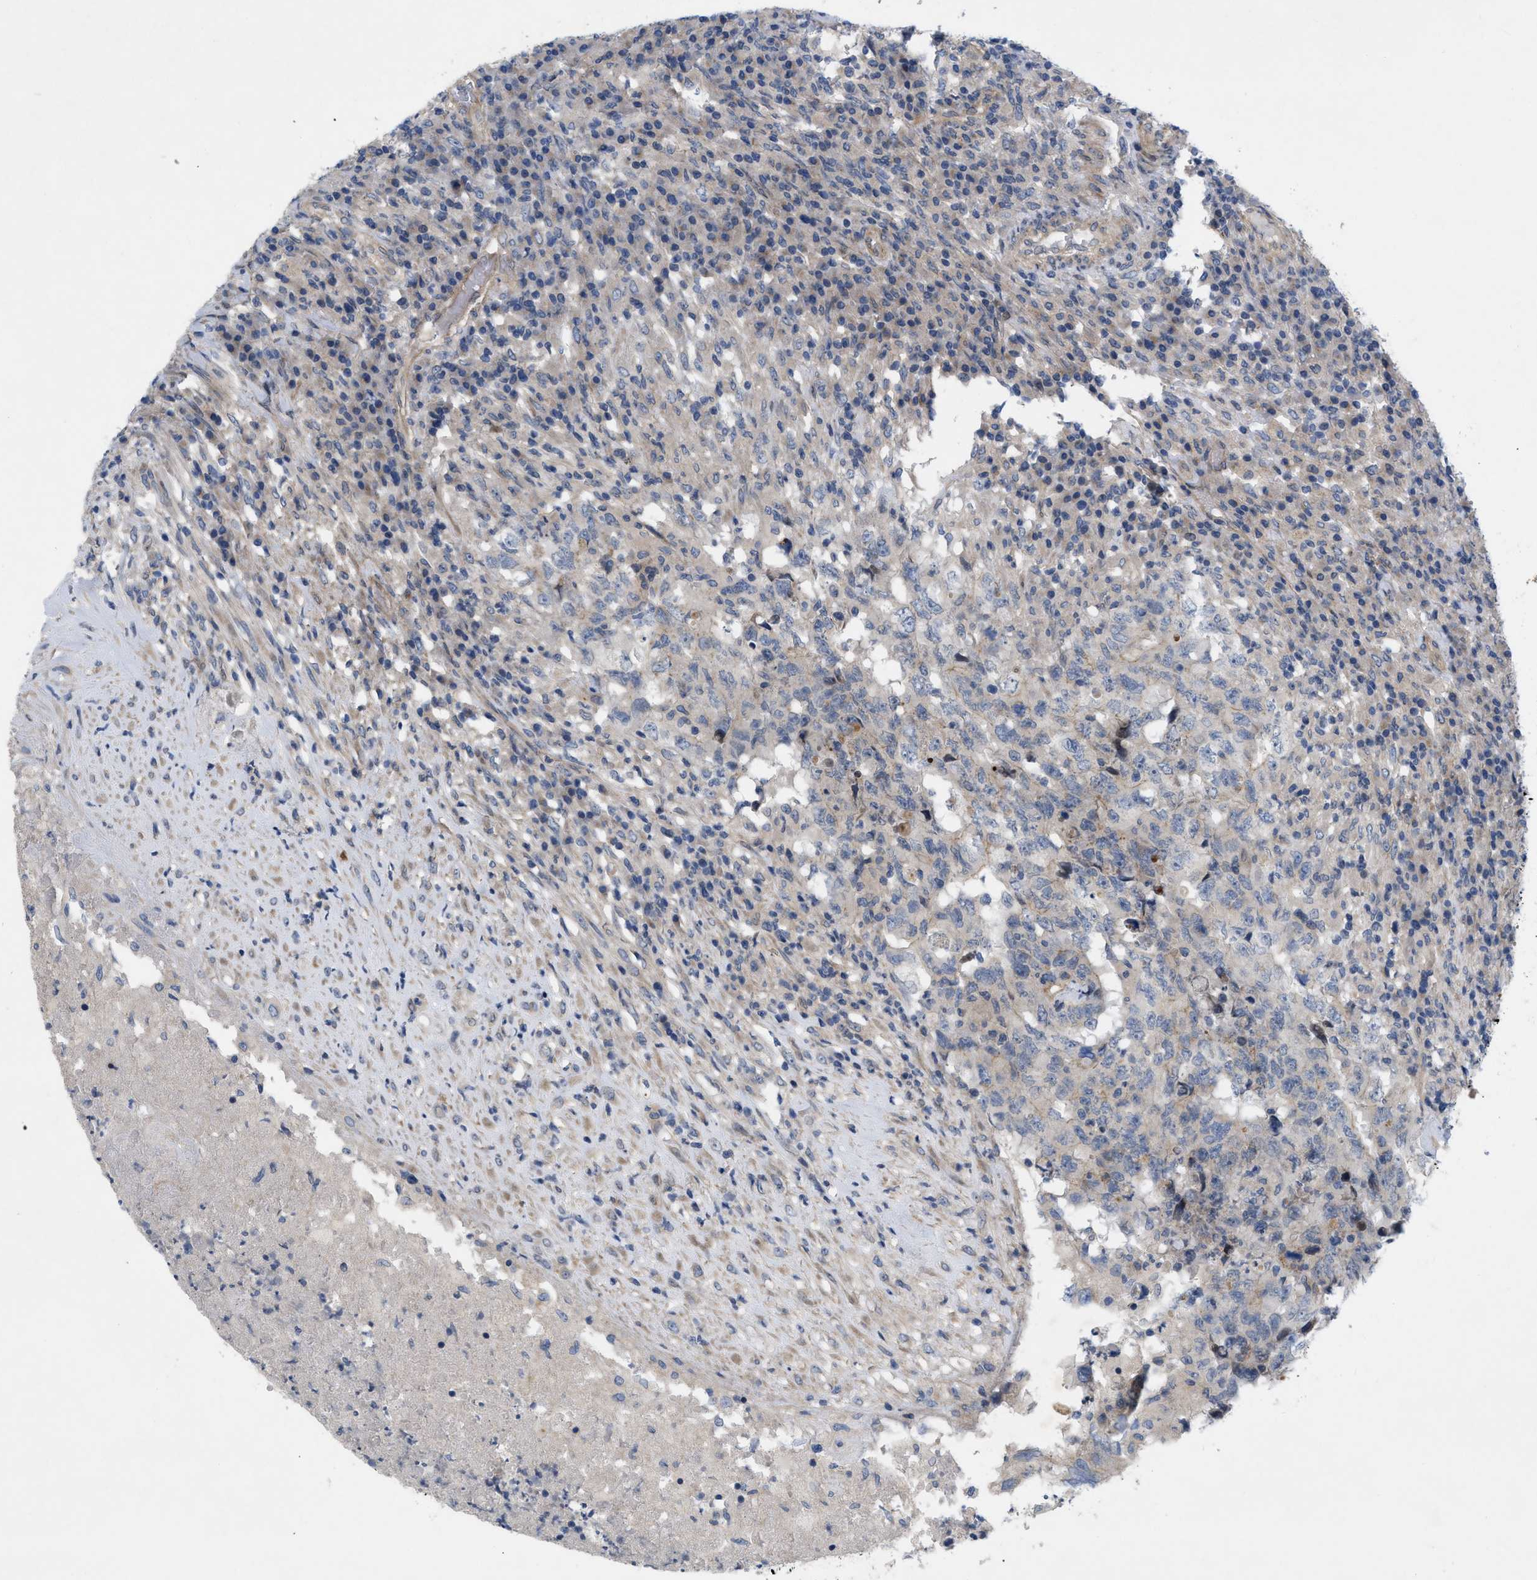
{"staining": {"intensity": "negative", "quantity": "none", "location": "none"}, "tissue": "testis cancer", "cell_type": "Tumor cells", "image_type": "cancer", "snomed": [{"axis": "morphology", "description": "Necrosis, NOS"}, {"axis": "morphology", "description": "Carcinoma, Embryonal, NOS"}, {"axis": "topography", "description": "Testis"}], "caption": "Human testis cancer (embryonal carcinoma) stained for a protein using immunohistochemistry (IHC) exhibits no expression in tumor cells.", "gene": "NDEL1", "patient": {"sex": "male", "age": 19}}